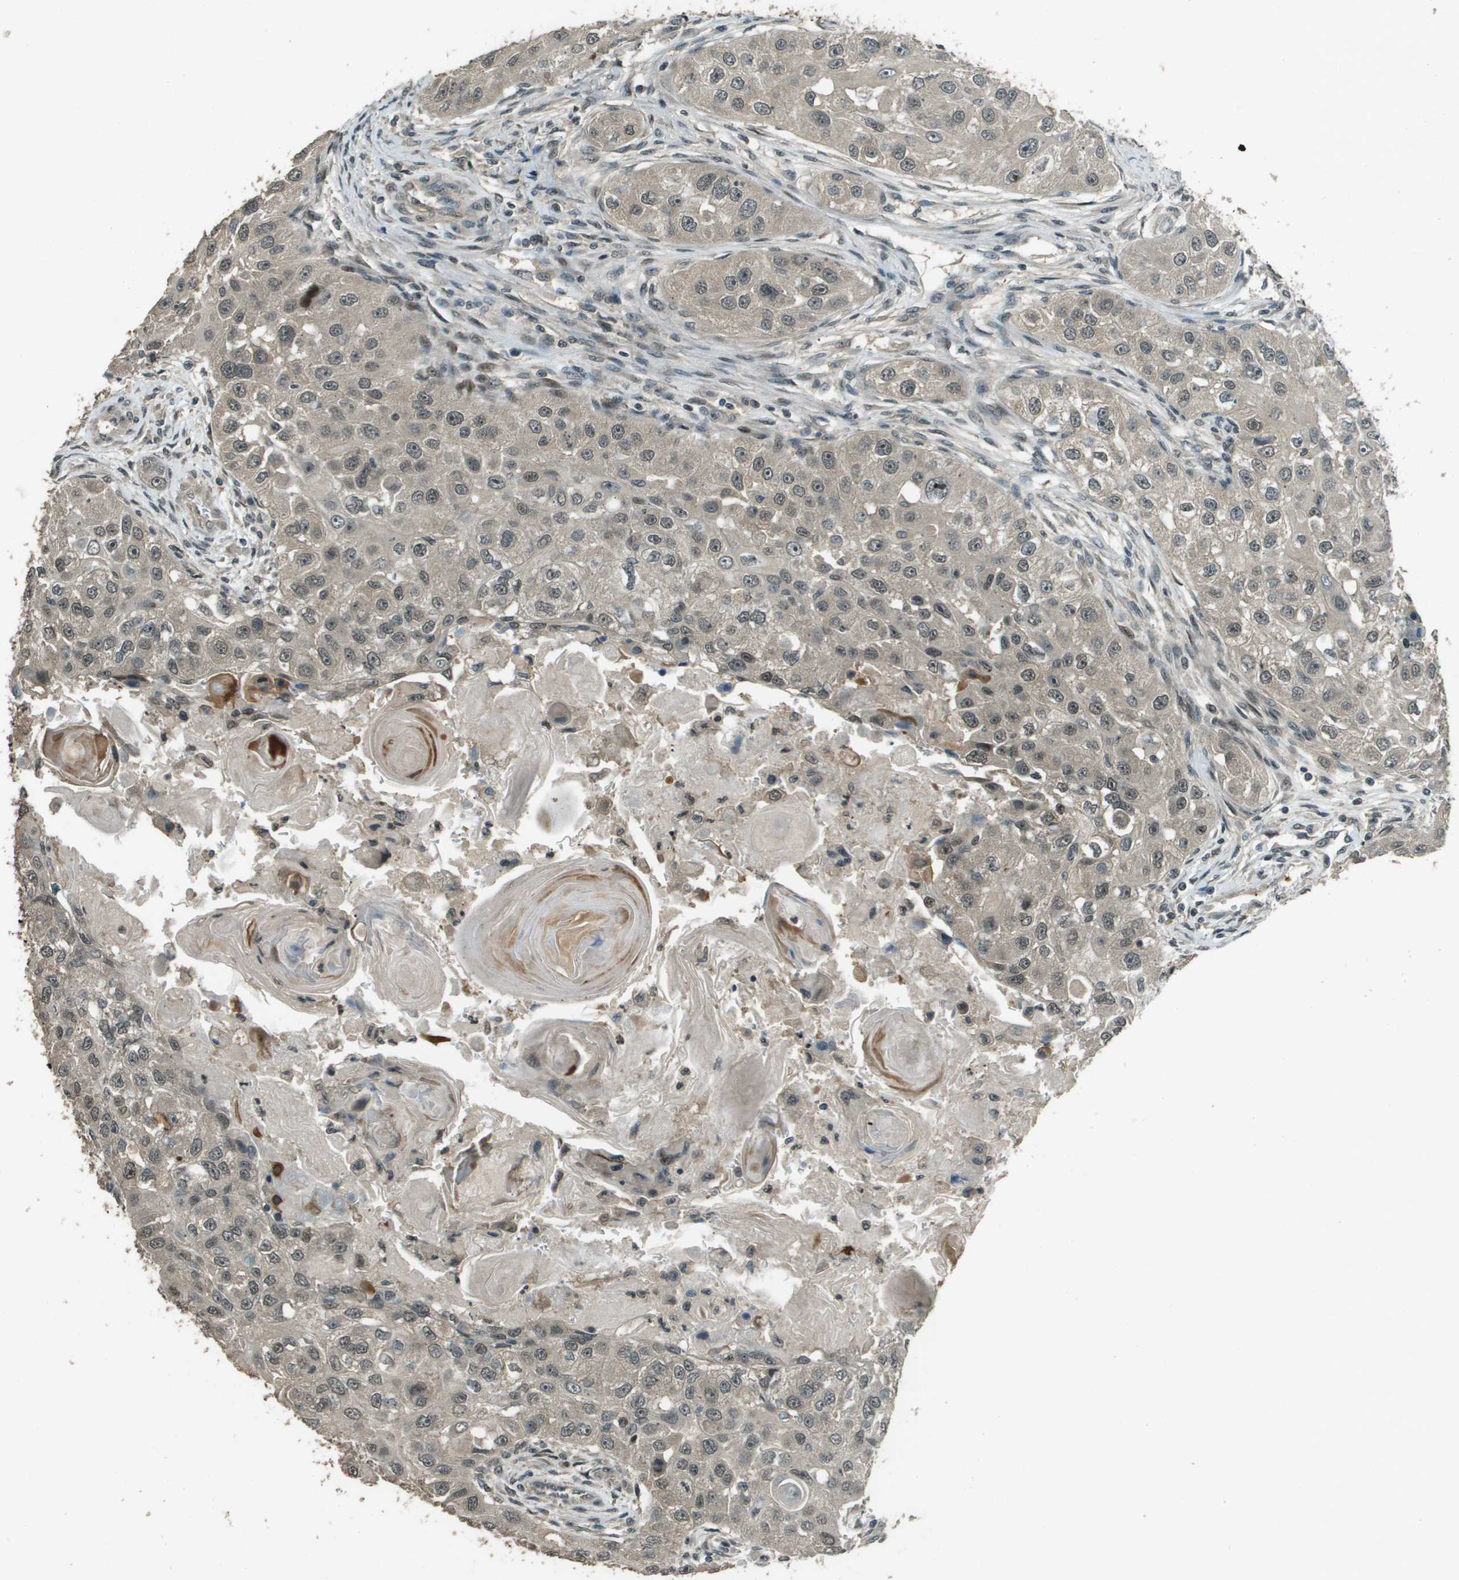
{"staining": {"intensity": "weak", "quantity": ">75%", "location": "cytoplasmic/membranous"}, "tissue": "head and neck cancer", "cell_type": "Tumor cells", "image_type": "cancer", "snomed": [{"axis": "morphology", "description": "Normal tissue, NOS"}, {"axis": "morphology", "description": "Squamous cell carcinoma, NOS"}, {"axis": "topography", "description": "Skeletal muscle"}, {"axis": "topography", "description": "Head-Neck"}], "caption": "The photomicrograph shows immunohistochemical staining of head and neck squamous cell carcinoma. There is weak cytoplasmic/membranous positivity is present in about >75% of tumor cells.", "gene": "SDC3", "patient": {"sex": "male", "age": 51}}